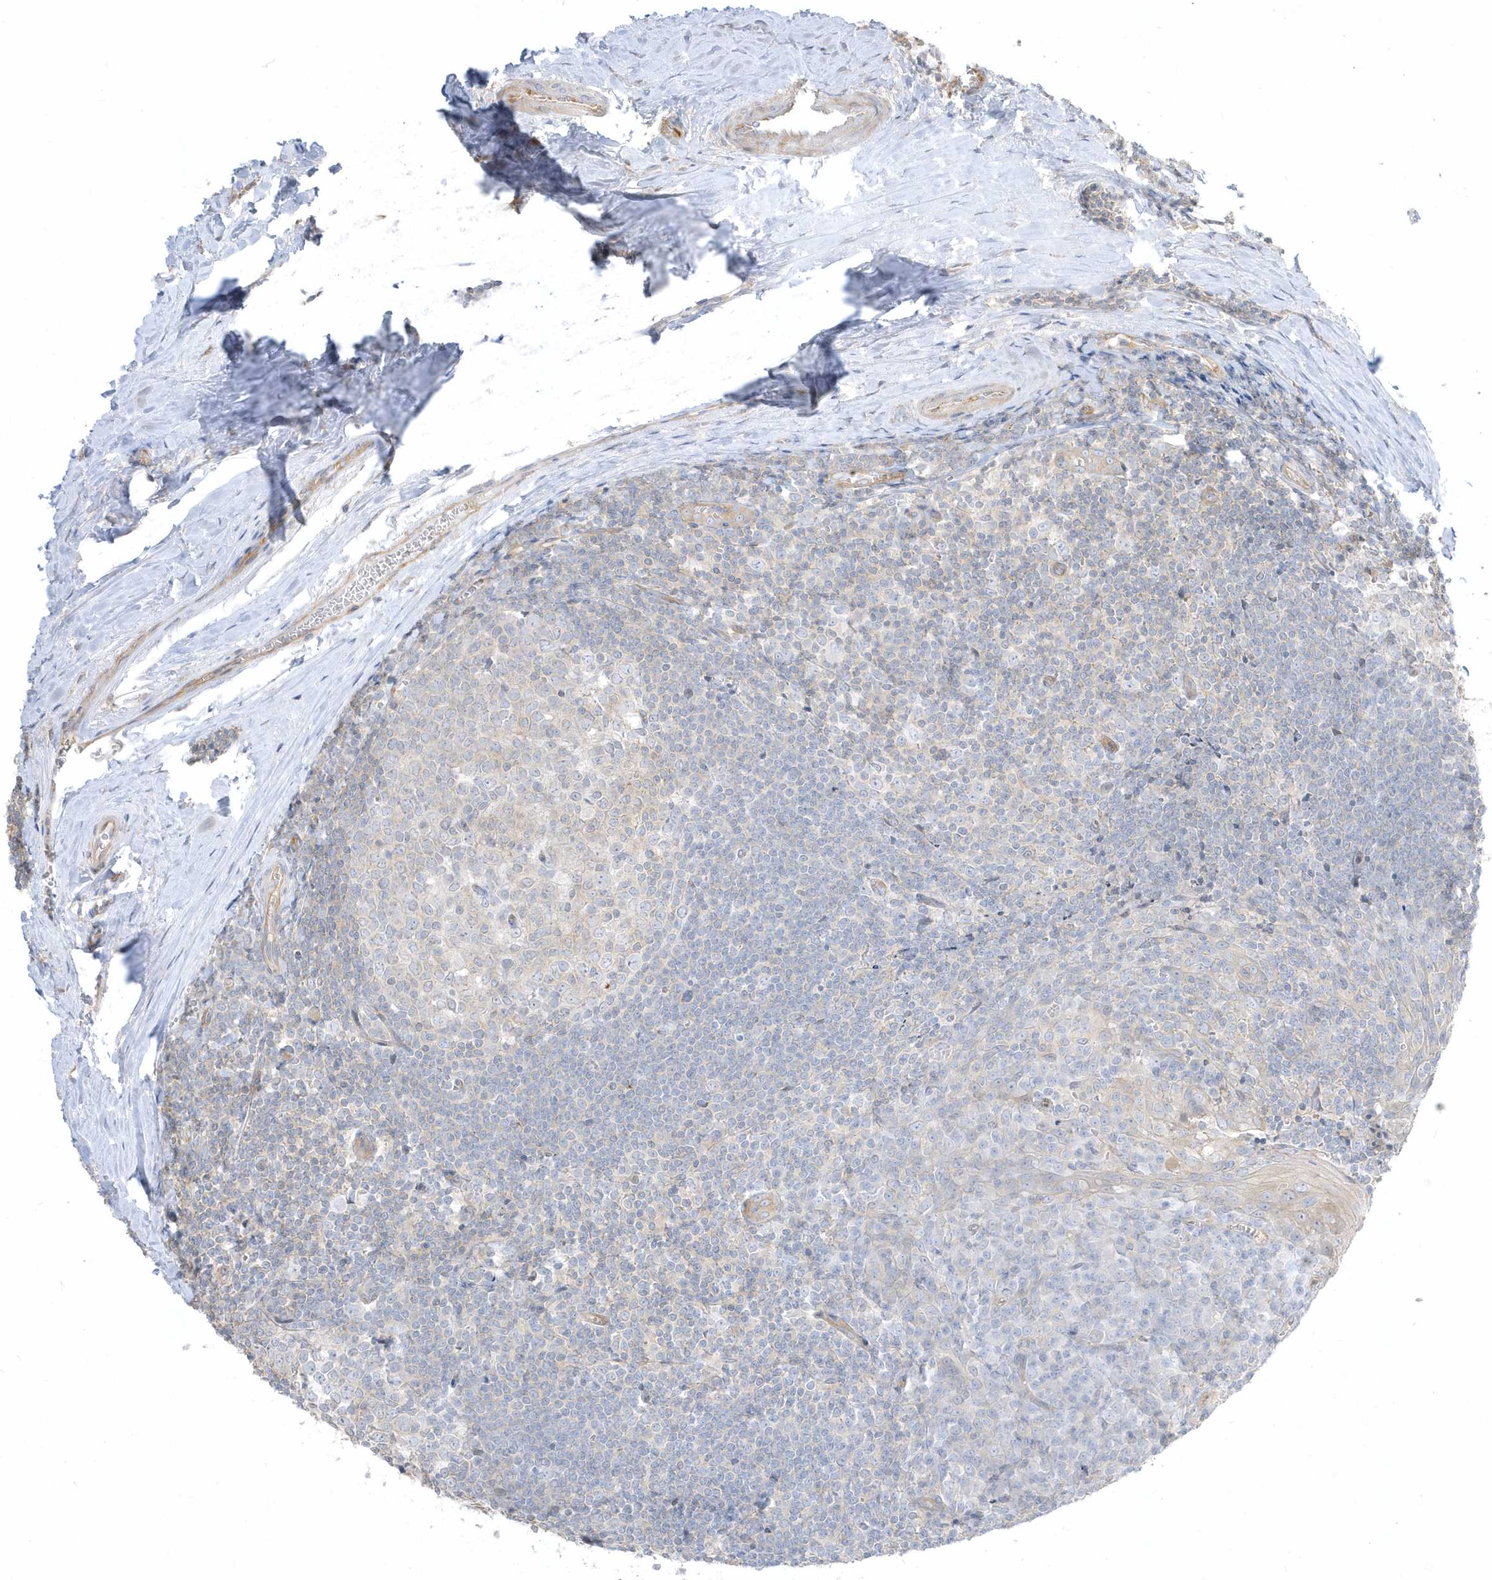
{"staining": {"intensity": "negative", "quantity": "none", "location": "none"}, "tissue": "tonsil", "cell_type": "Germinal center cells", "image_type": "normal", "snomed": [{"axis": "morphology", "description": "Normal tissue, NOS"}, {"axis": "topography", "description": "Tonsil"}], "caption": "Immunohistochemistry of unremarkable tonsil displays no positivity in germinal center cells.", "gene": "ARHGEF9", "patient": {"sex": "male", "age": 27}}